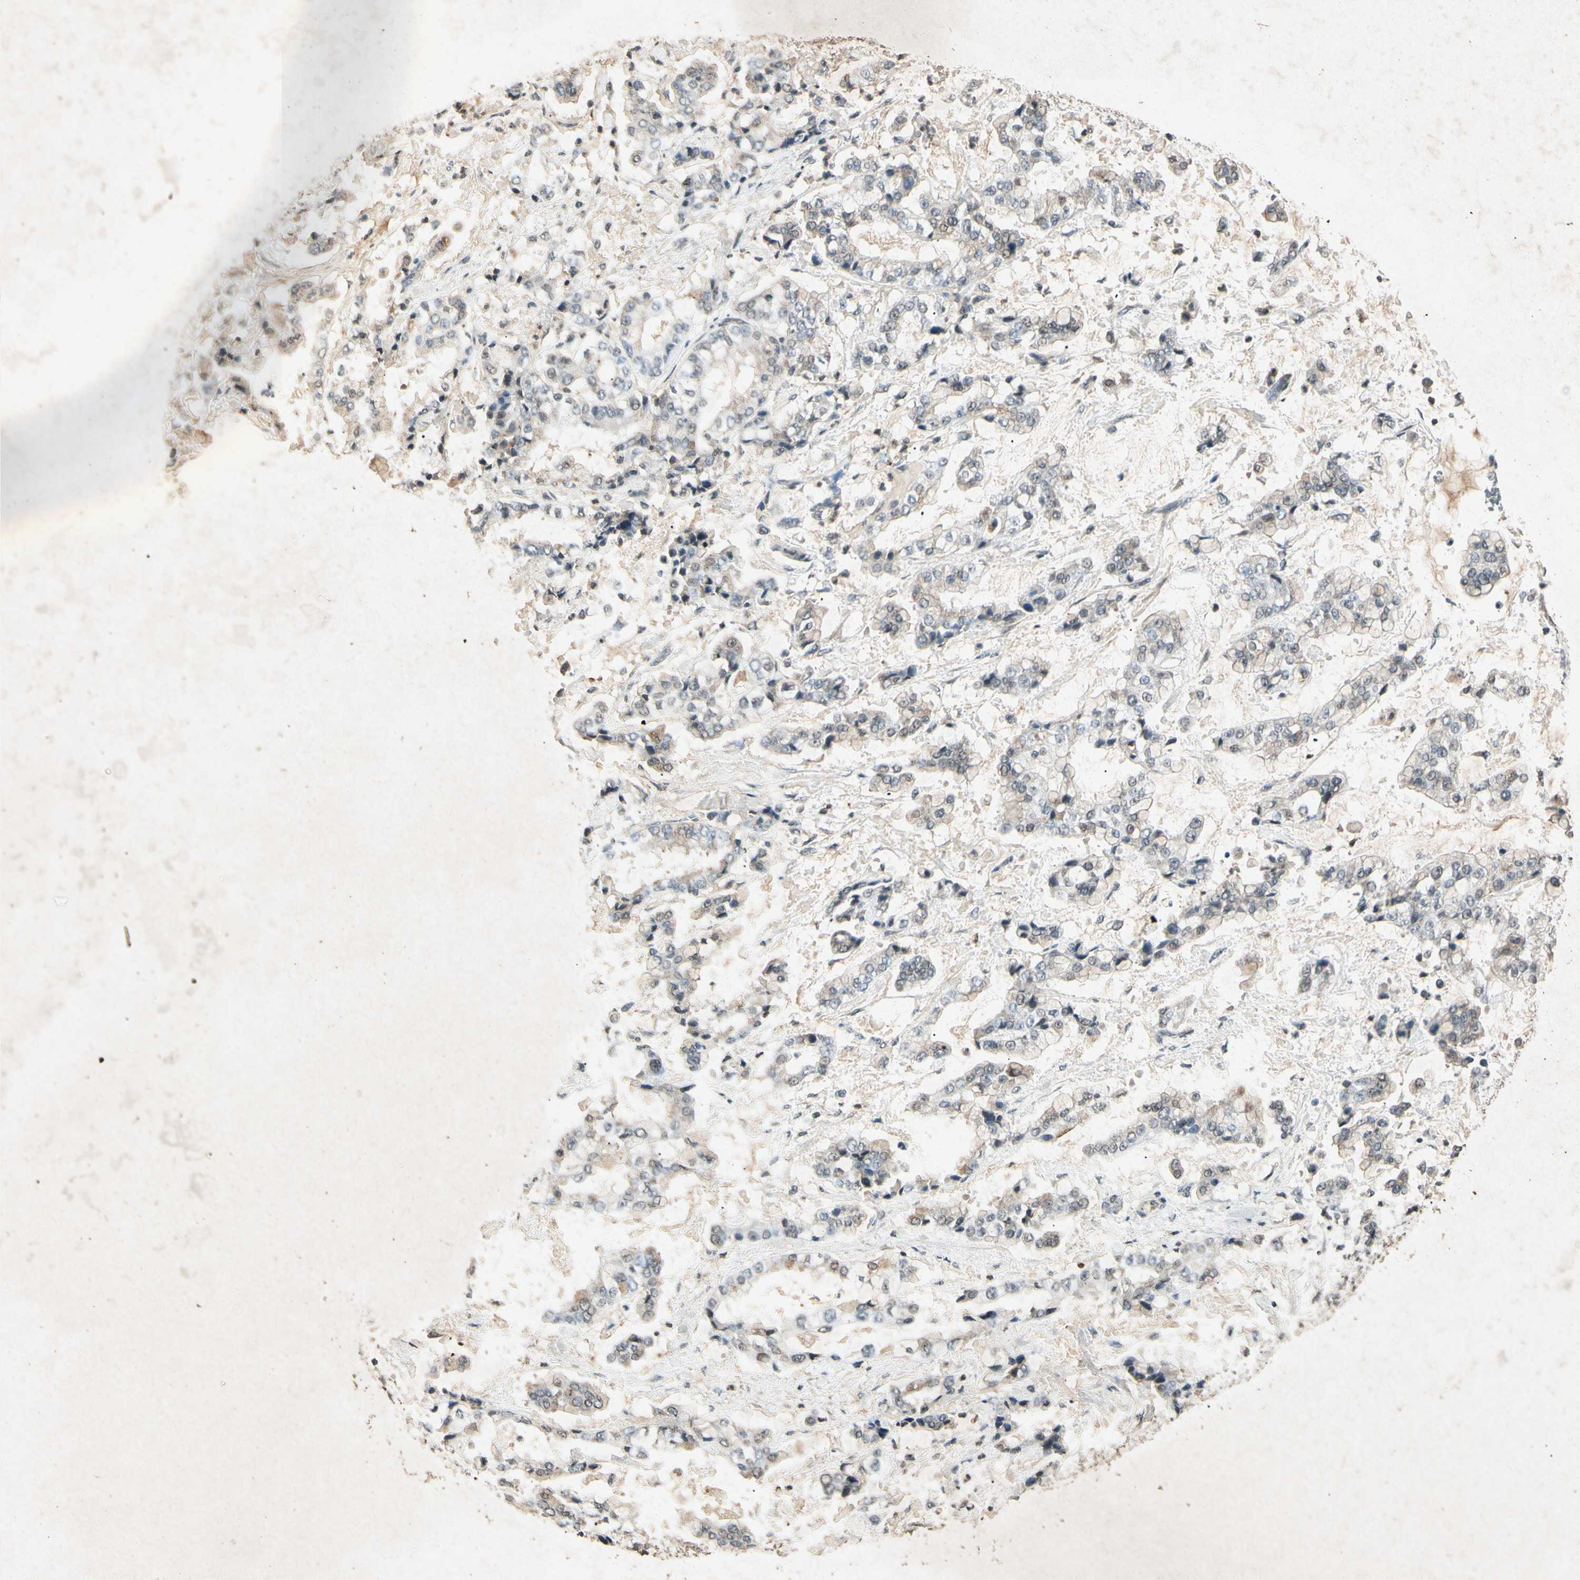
{"staining": {"intensity": "weak", "quantity": "<25%", "location": "cytoplasmic/membranous"}, "tissue": "stomach cancer", "cell_type": "Tumor cells", "image_type": "cancer", "snomed": [{"axis": "morphology", "description": "Normal tissue, NOS"}, {"axis": "morphology", "description": "Adenocarcinoma, NOS"}, {"axis": "topography", "description": "Stomach, upper"}, {"axis": "topography", "description": "Stomach"}], "caption": "The image exhibits no significant expression in tumor cells of stomach adenocarcinoma. (Brightfield microscopy of DAB (3,3'-diaminobenzidine) immunohistochemistry (IHC) at high magnification).", "gene": "CP", "patient": {"sex": "male", "age": 76}}